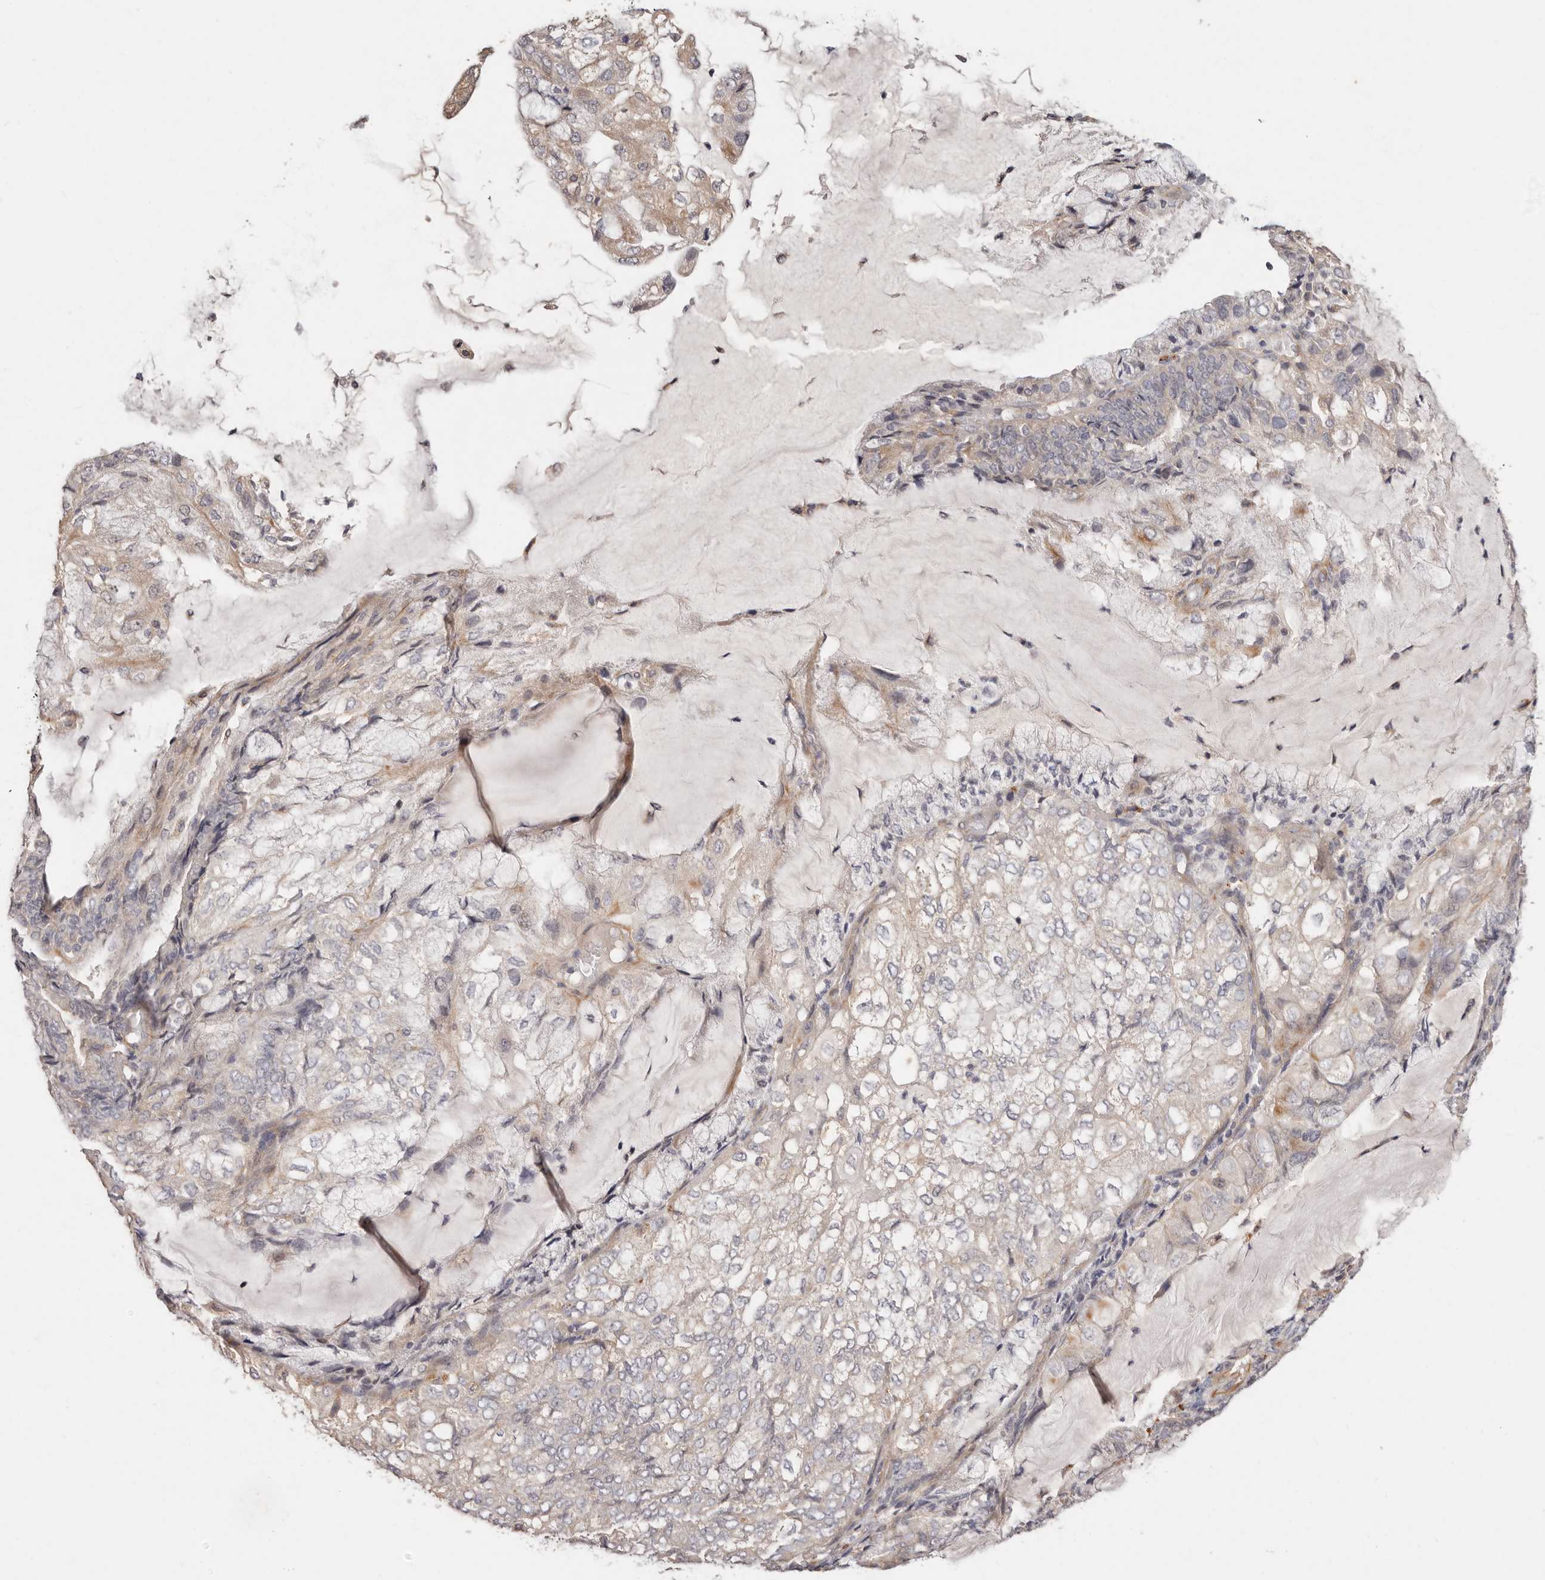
{"staining": {"intensity": "weak", "quantity": "<25%", "location": "cytoplasmic/membranous"}, "tissue": "endometrial cancer", "cell_type": "Tumor cells", "image_type": "cancer", "snomed": [{"axis": "morphology", "description": "Adenocarcinoma, NOS"}, {"axis": "topography", "description": "Endometrium"}], "caption": "Protein analysis of endometrial cancer shows no significant expression in tumor cells.", "gene": "THBS3", "patient": {"sex": "female", "age": 81}}